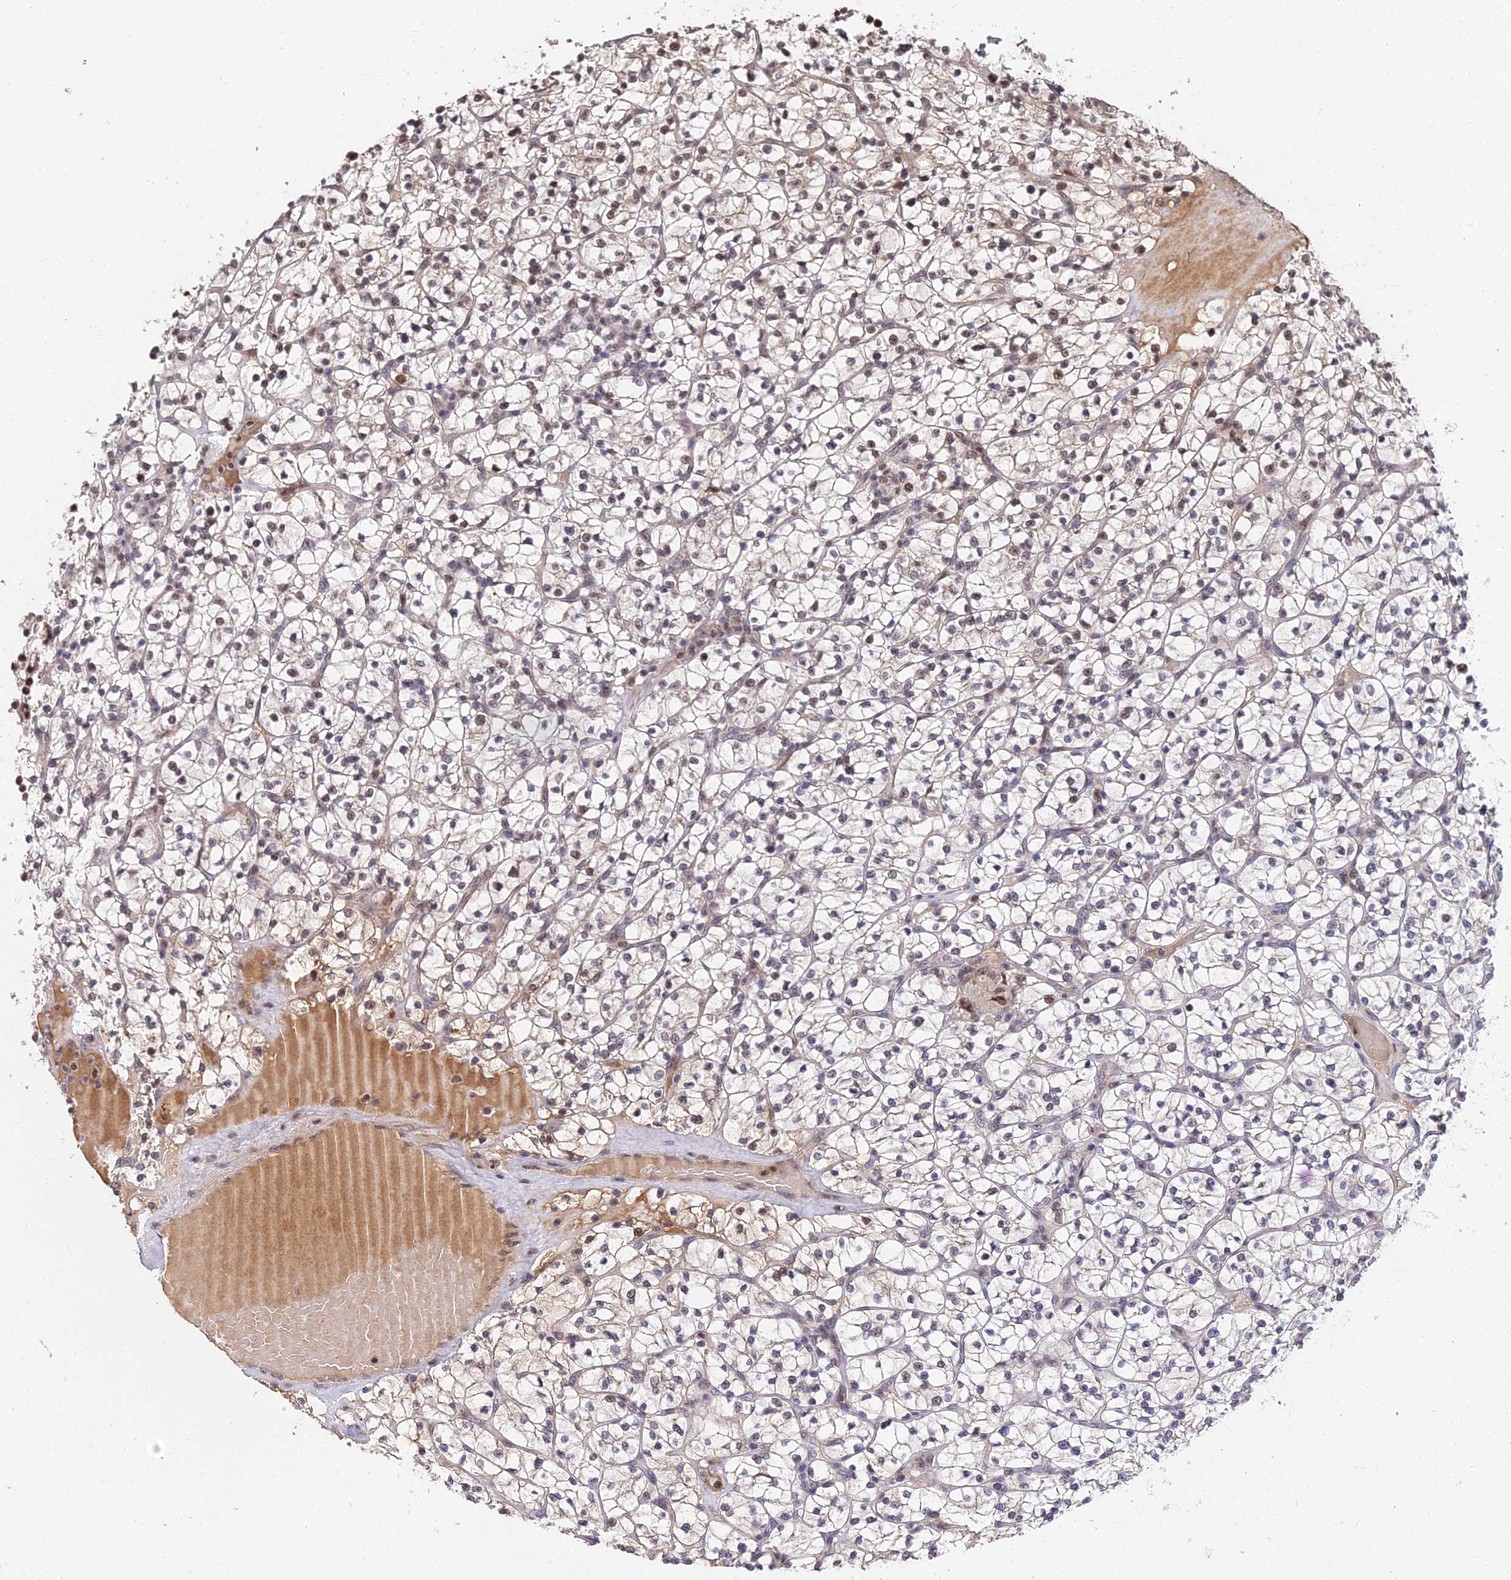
{"staining": {"intensity": "moderate", "quantity": "<25%", "location": "nuclear"}, "tissue": "renal cancer", "cell_type": "Tumor cells", "image_type": "cancer", "snomed": [{"axis": "morphology", "description": "Adenocarcinoma, NOS"}, {"axis": "topography", "description": "Kidney"}], "caption": "Immunohistochemical staining of human renal cancer (adenocarcinoma) reveals moderate nuclear protein expression in approximately <25% of tumor cells.", "gene": "ERCC5", "patient": {"sex": "female", "age": 64}}